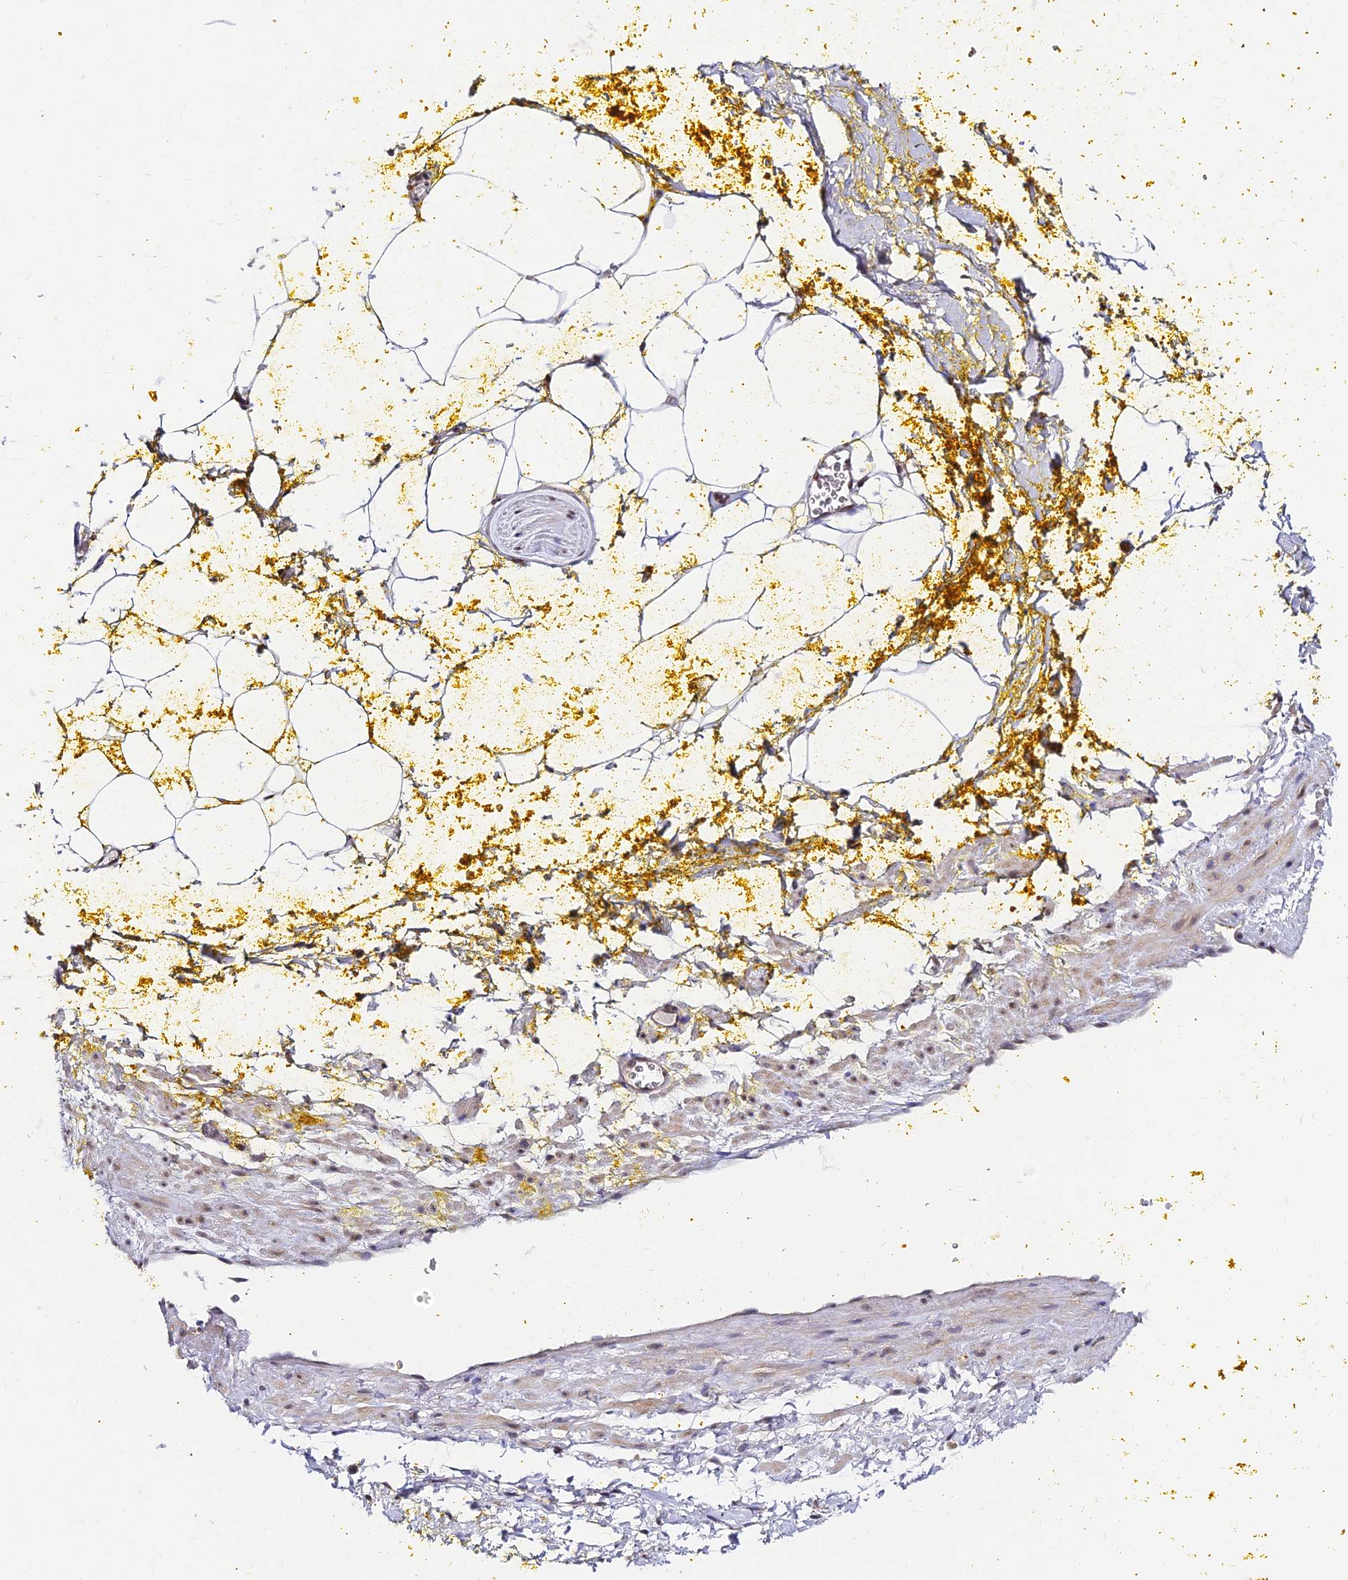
{"staining": {"intensity": "negative", "quantity": "none", "location": "none"}, "tissue": "adipose tissue", "cell_type": "Adipocytes", "image_type": "normal", "snomed": [{"axis": "morphology", "description": "Normal tissue, NOS"}, {"axis": "morphology", "description": "Adenocarcinoma, Low grade"}, {"axis": "topography", "description": "Prostate"}, {"axis": "topography", "description": "Peripheral nerve tissue"}], "caption": "Protein analysis of normal adipose tissue demonstrates no significant staining in adipocytes. (Stains: DAB immunohistochemistry (IHC) with hematoxylin counter stain, Microscopy: brightfield microscopy at high magnification).", "gene": "CDNF", "patient": {"sex": "male", "age": 63}}